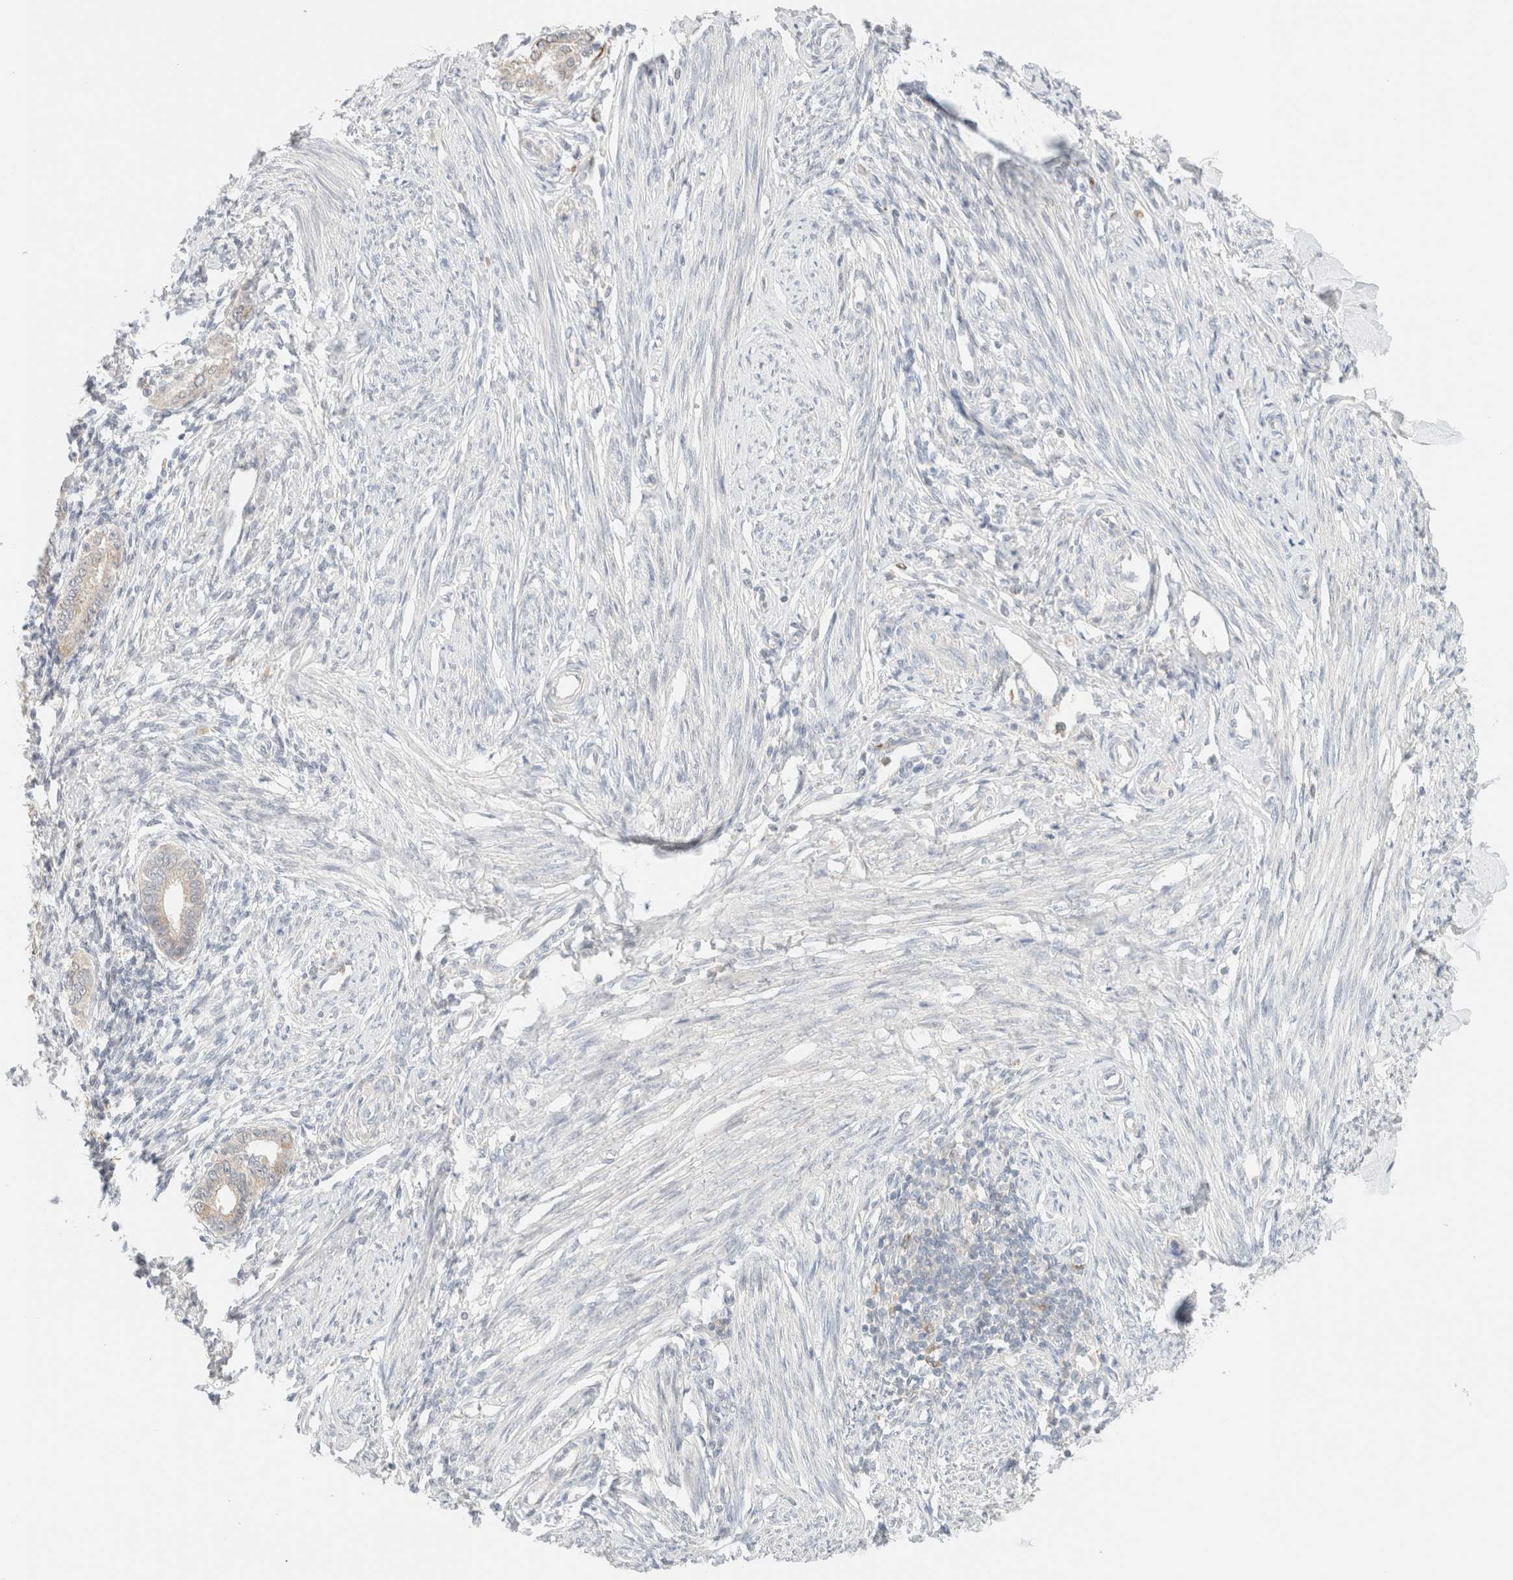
{"staining": {"intensity": "negative", "quantity": "none", "location": "none"}, "tissue": "endometrium", "cell_type": "Cells in endometrial stroma", "image_type": "normal", "snomed": [{"axis": "morphology", "description": "Normal tissue, NOS"}, {"axis": "topography", "description": "Endometrium"}], "caption": "An immunohistochemistry (IHC) image of benign endometrium is shown. There is no staining in cells in endometrial stroma of endometrium. (DAB (3,3'-diaminobenzidine) IHC, high magnification).", "gene": "SGSM2", "patient": {"sex": "female", "age": 56}}